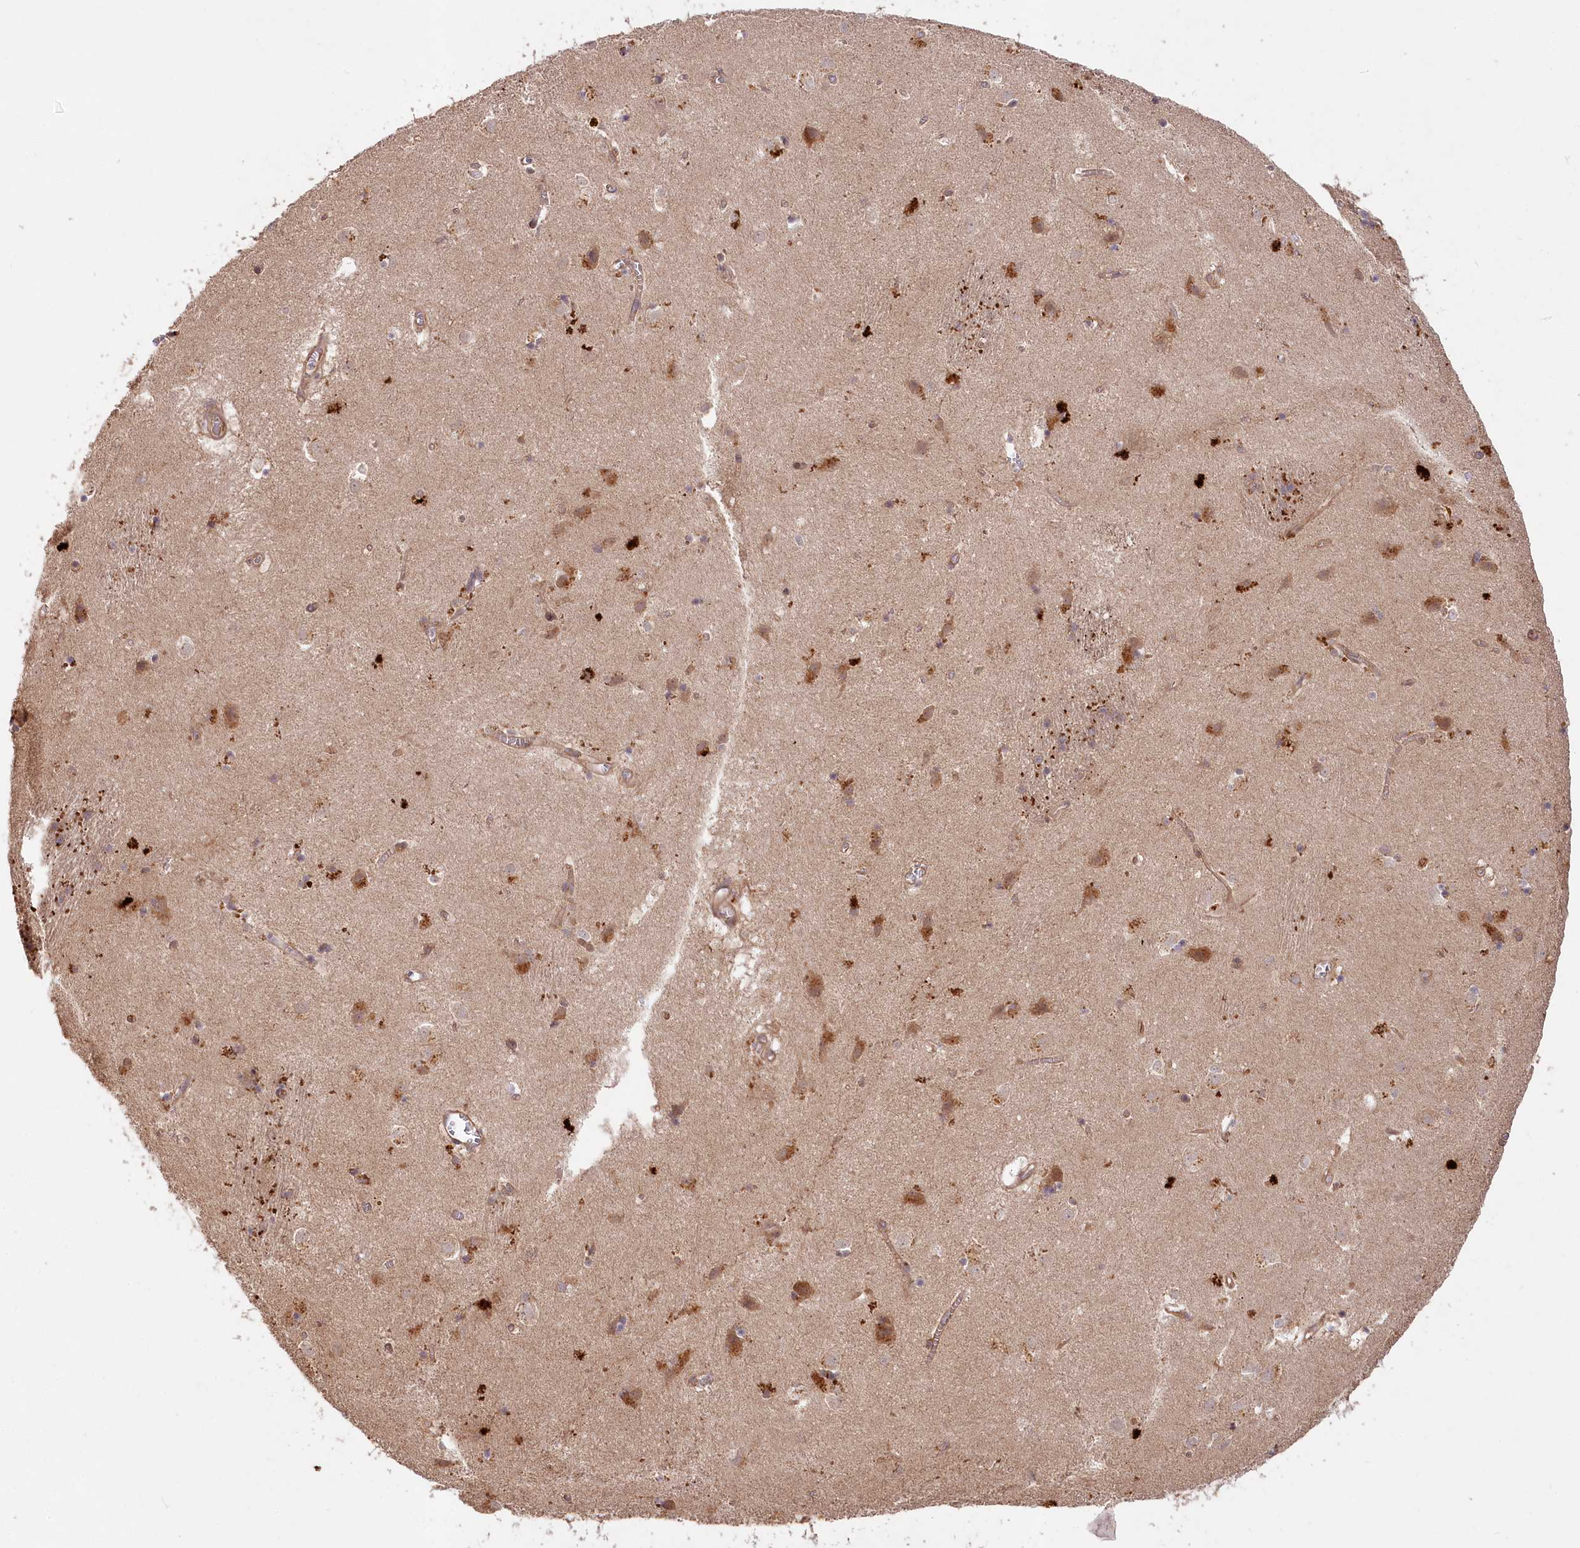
{"staining": {"intensity": "moderate", "quantity": "<25%", "location": "cytoplasmic/membranous"}, "tissue": "caudate", "cell_type": "Glial cells", "image_type": "normal", "snomed": [{"axis": "morphology", "description": "Normal tissue, NOS"}, {"axis": "topography", "description": "Lateral ventricle wall"}], "caption": "Immunohistochemistry (IHC) (DAB) staining of unremarkable caudate reveals moderate cytoplasmic/membranous protein expression in about <25% of glial cells.", "gene": "IRAK1BP1", "patient": {"sex": "male", "age": 70}}